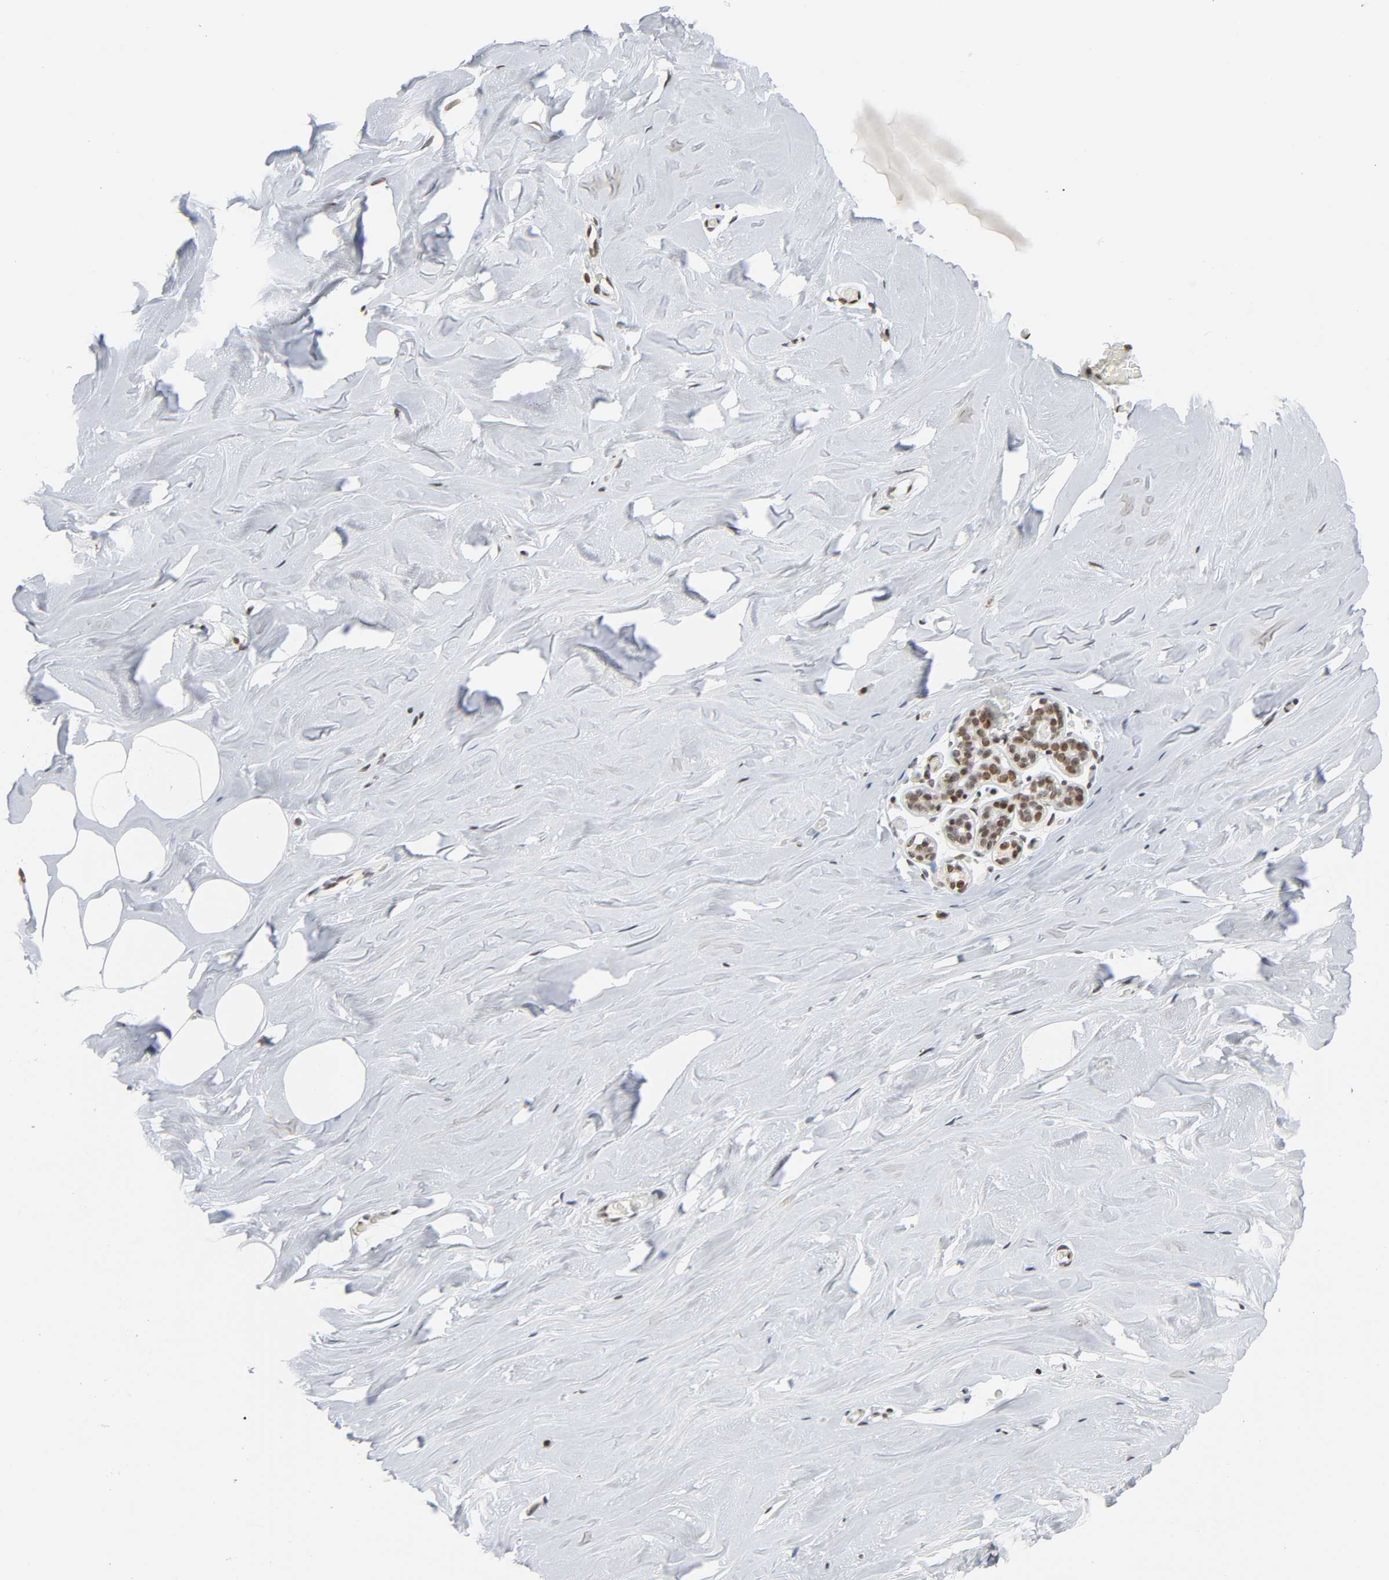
{"staining": {"intensity": "strong", "quantity": ">75%", "location": "nuclear"}, "tissue": "breast", "cell_type": "Adipocytes", "image_type": "normal", "snomed": [{"axis": "morphology", "description": "Normal tissue, NOS"}, {"axis": "topography", "description": "Breast"}], "caption": "Protein analysis of benign breast exhibits strong nuclear expression in approximately >75% of adipocytes. (DAB = brown stain, brightfield microscopy at high magnification).", "gene": "SUMO1", "patient": {"sex": "female", "age": 75}}